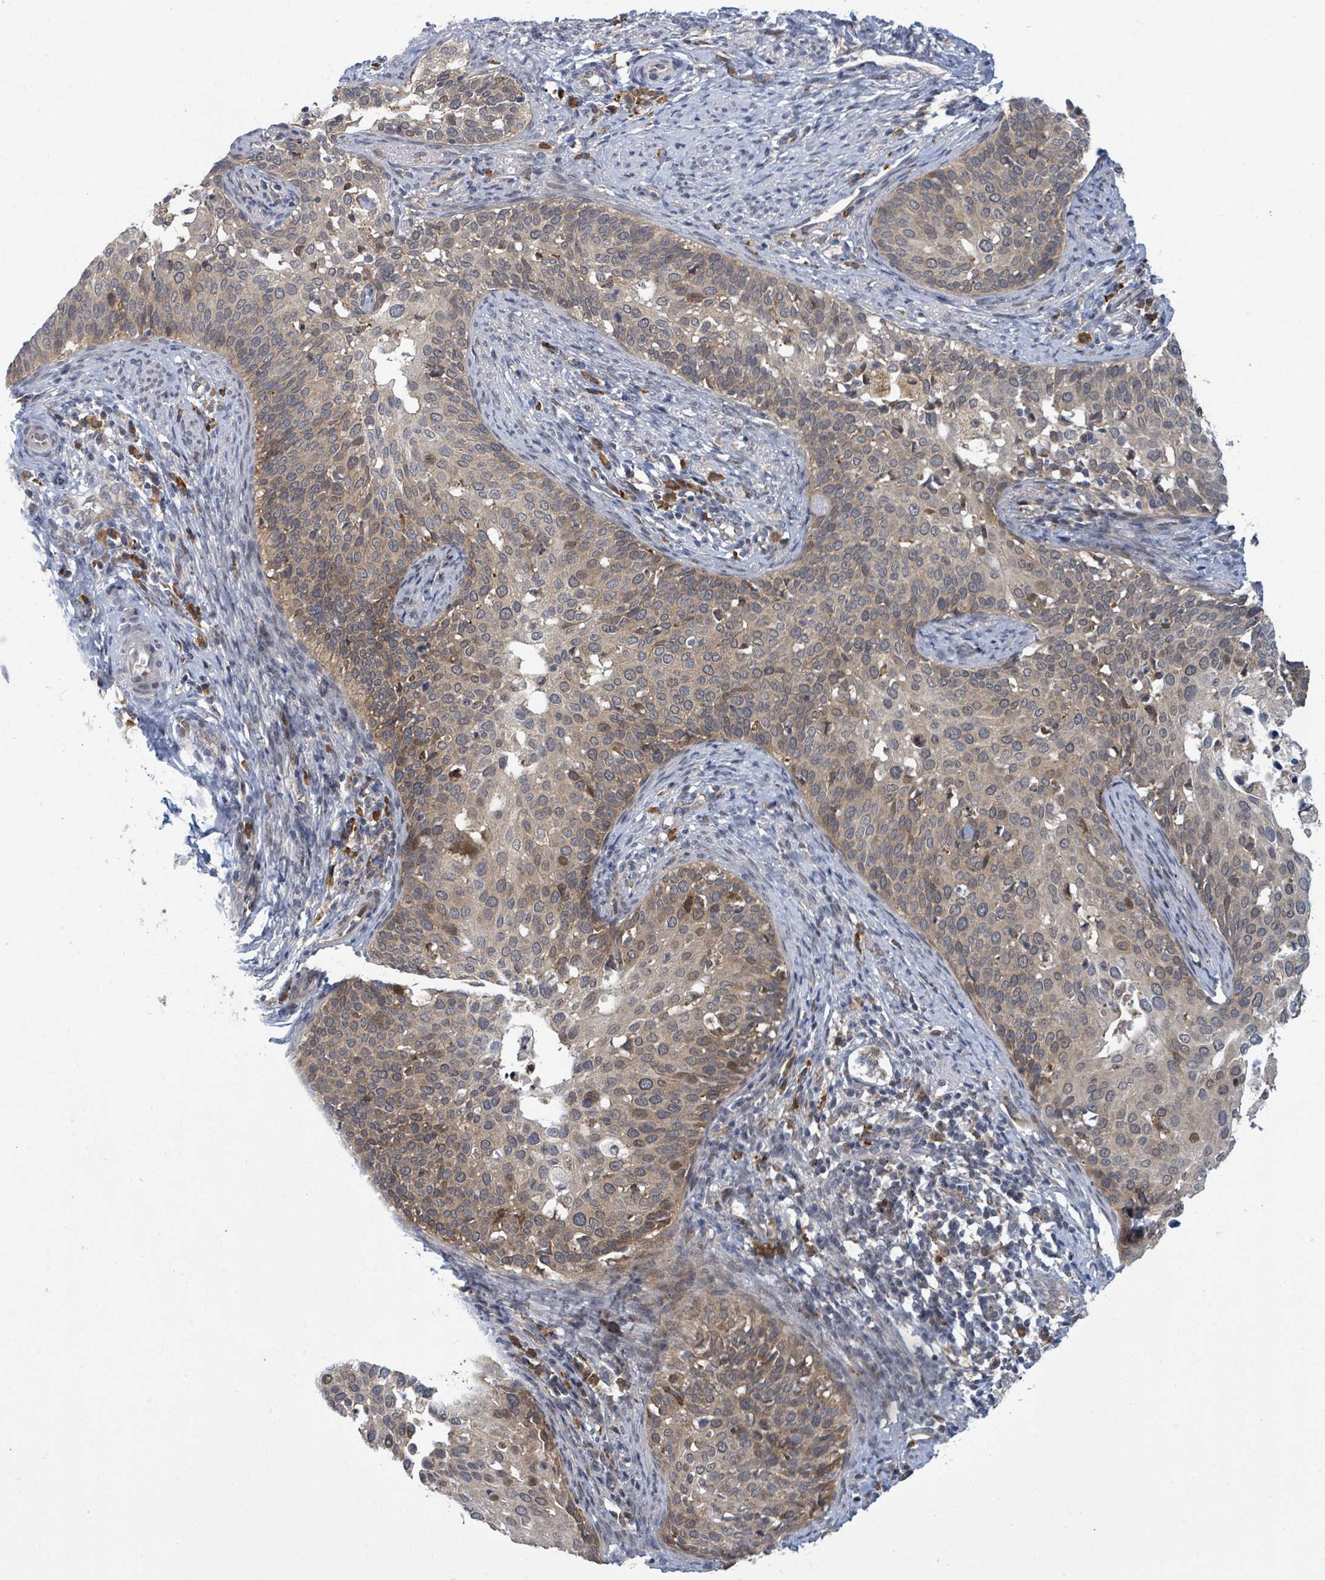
{"staining": {"intensity": "weak", "quantity": "25%-75%", "location": "cytoplasmic/membranous"}, "tissue": "cervical cancer", "cell_type": "Tumor cells", "image_type": "cancer", "snomed": [{"axis": "morphology", "description": "Squamous cell carcinoma, NOS"}, {"axis": "topography", "description": "Cervix"}], "caption": "Immunohistochemical staining of squamous cell carcinoma (cervical) shows weak cytoplasmic/membranous protein positivity in approximately 25%-75% of tumor cells.", "gene": "SHROOM2", "patient": {"sex": "female", "age": 44}}